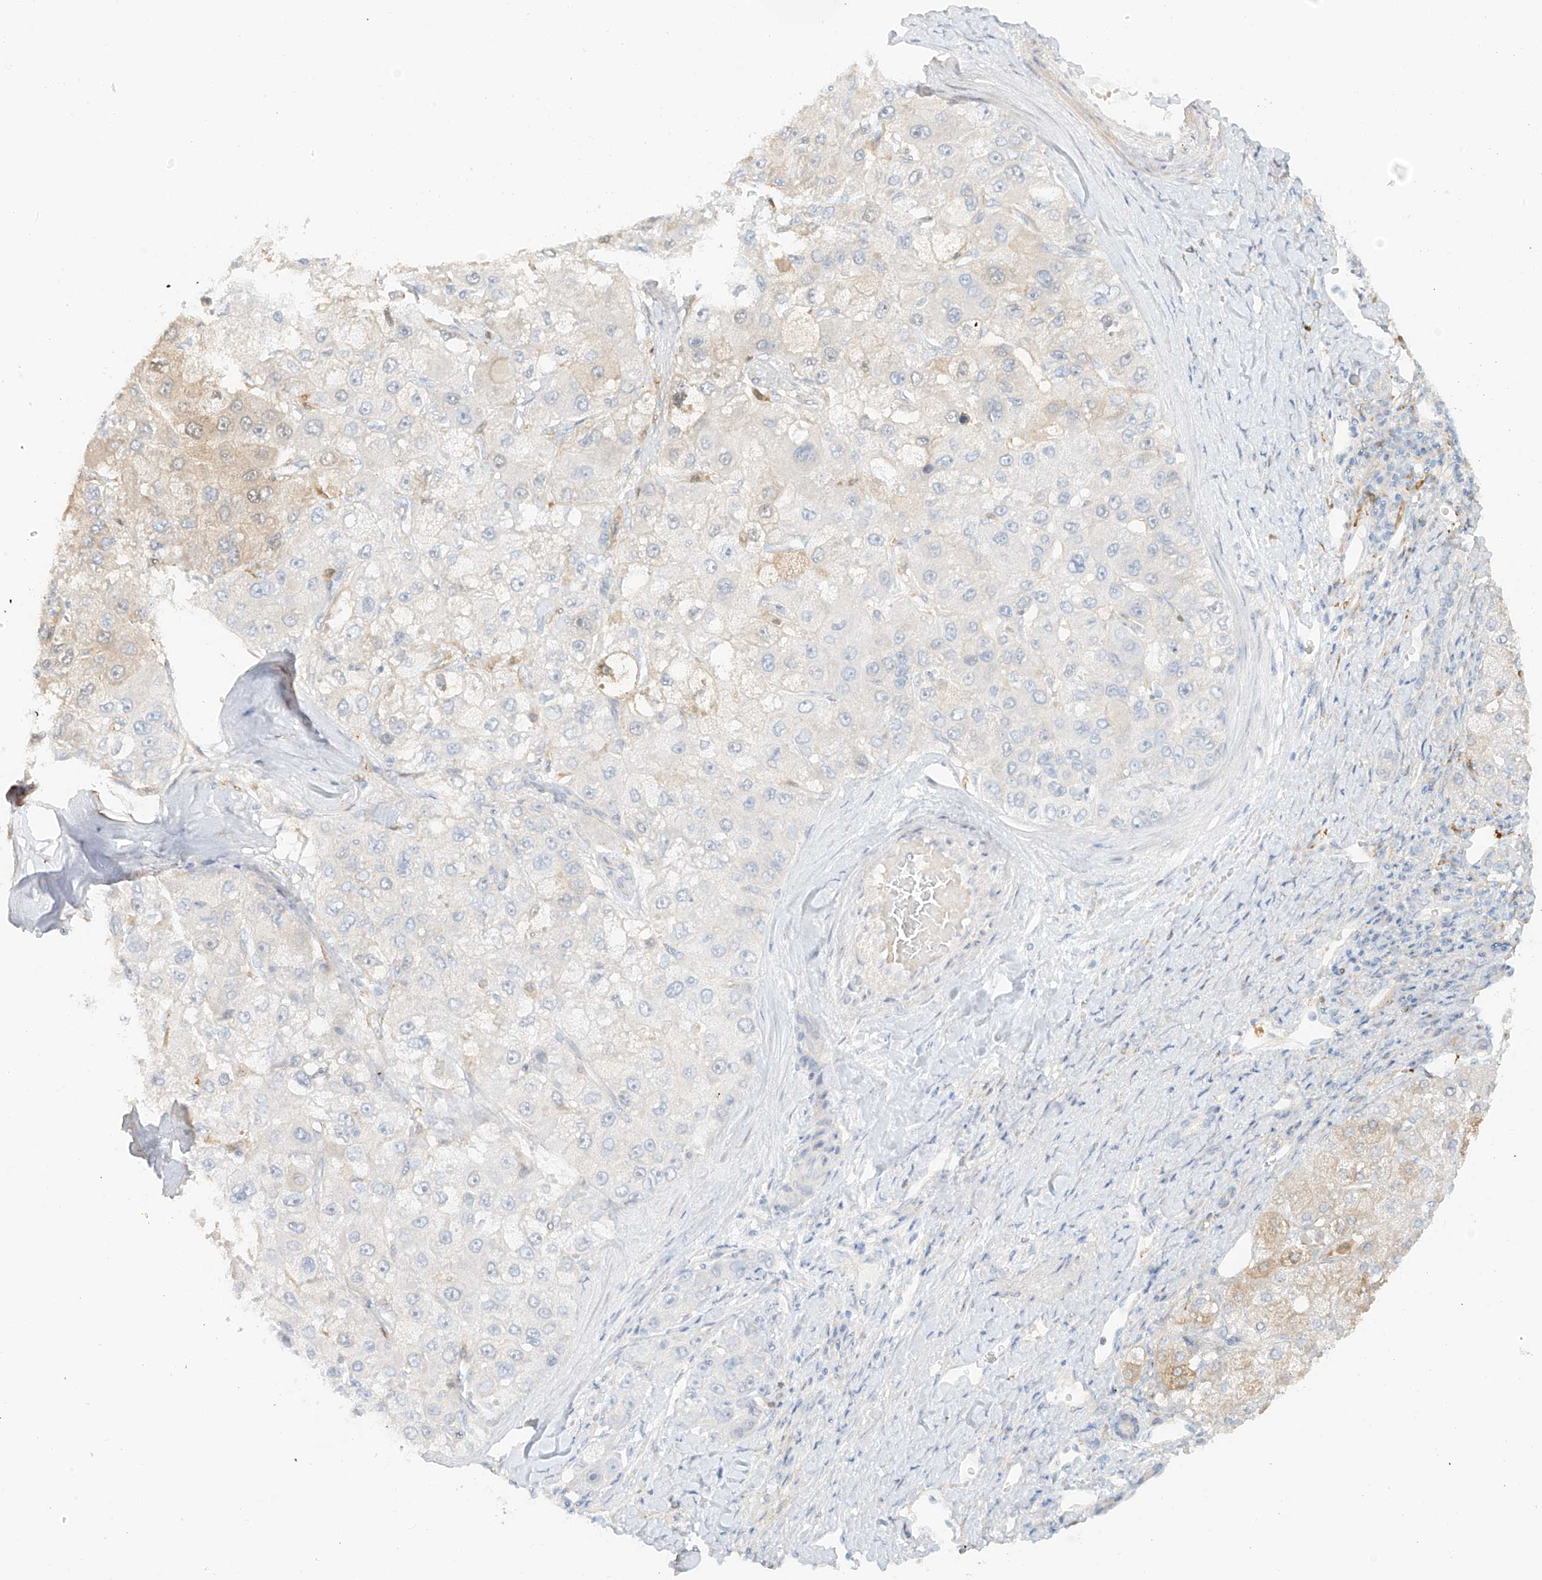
{"staining": {"intensity": "moderate", "quantity": "<25%", "location": "cytoplasmic/membranous"}, "tissue": "liver cancer", "cell_type": "Tumor cells", "image_type": "cancer", "snomed": [{"axis": "morphology", "description": "Carcinoma, Hepatocellular, NOS"}, {"axis": "topography", "description": "Liver"}], "caption": "Human liver hepatocellular carcinoma stained for a protein (brown) reveals moderate cytoplasmic/membranous positive staining in about <25% of tumor cells.", "gene": "UPK1B", "patient": {"sex": "male", "age": 80}}